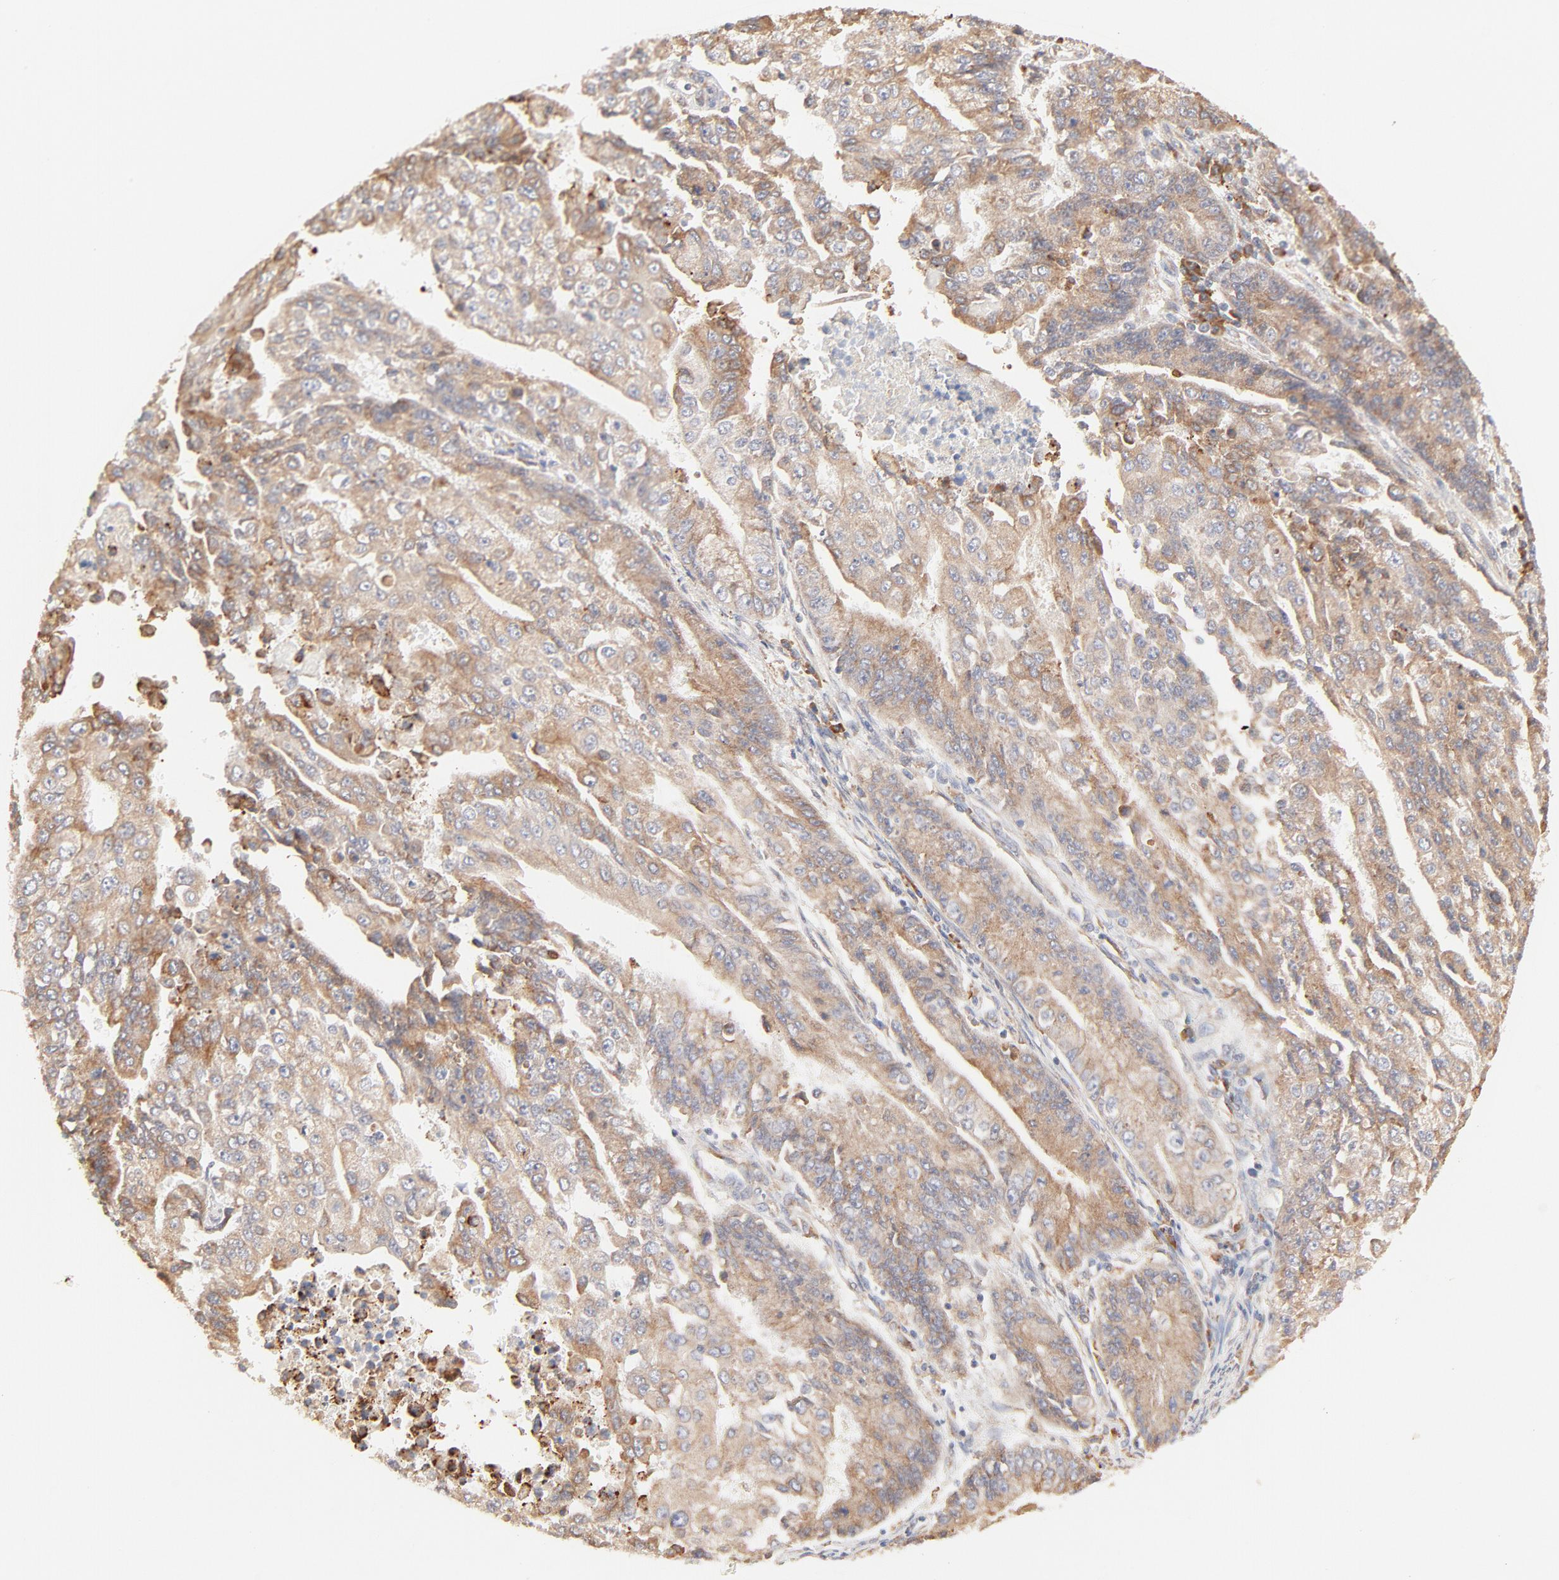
{"staining": {"intensity": "moderate", "quantity": ">75%", "location": "cytoplasmic/membranous"}, "tissue": "endometrial cancer", "cell_type": "Tumor cells", "image_type": "cancer", "snomed": [{"axis": "morphology", "description": "Adenocarcinoma, NOS"}, {"axis": "topography", "description": "Endometrium"}], "caption": "IHC of endometrial adenocarcinoma demonstrates medium levels of moderate cytoplasmic/membranous expression in about >75% of tumor cells. (Stains: DAB (3,3'-diaminobenzidine) in brown, nuclei in blue, Microscopy: brightfield microscopy at high magnification).", "gene": "PARP12", "patient": {"sex": "female", "age": 75}}